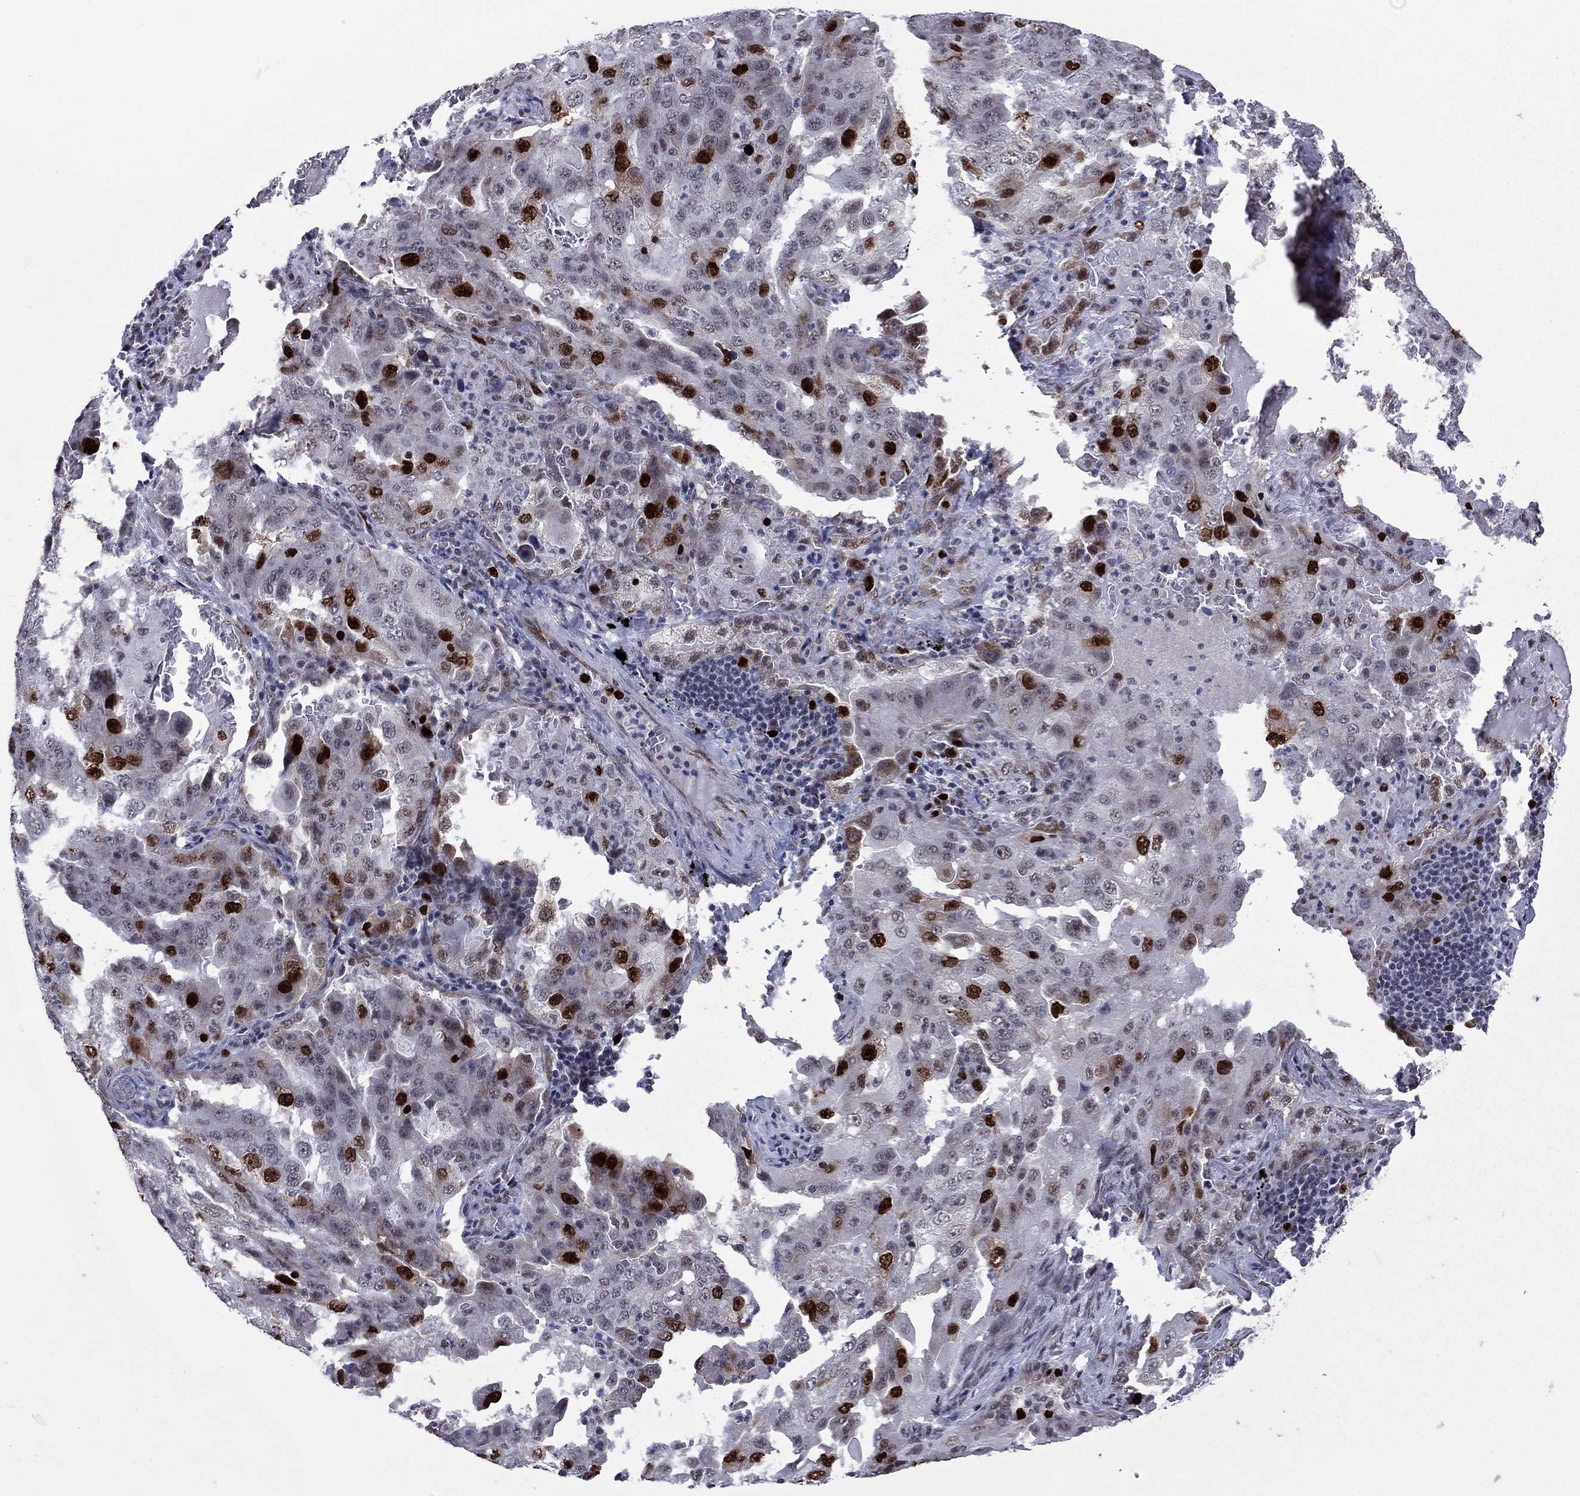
{"staining": {"intensity": "strong", "quantity": "25%-75%", "location": "nuclear"}, "tissue": "lung cancer", "cell_type": "Tumor cells", "image_type": "cancer", "snomed": [{"axis": "morphology", "description": "Adenocarcinoma, NOS"}, {"axis": "topography", "description": "Lung"}], "caption": "The image exhibits a brown stain indicating the presence of a protein in the nuclear of tumor cells in lung cancer.", "gene": "CDCA5", "patient": {"sex": "female", "age": 61}}